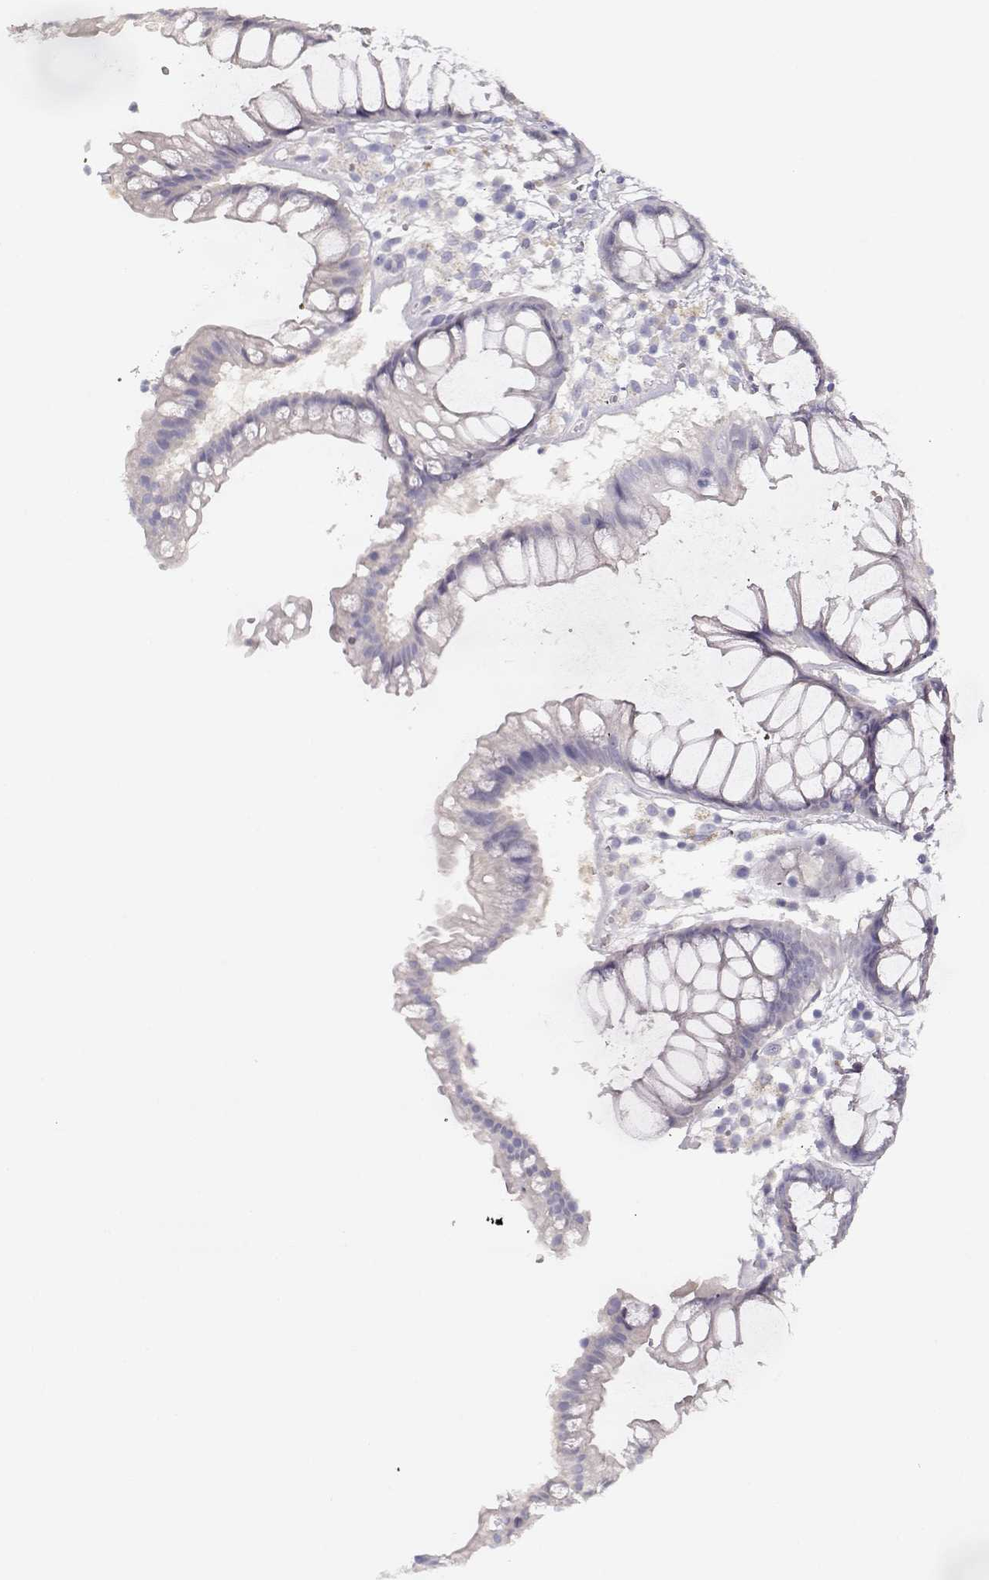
{"staining": {"intensity": "negative", "quantity": "none", "location": "none"}, "tissue": "colon", "cell_type": "Endothelial cells", "image_type": "normal", "snomed": [{"axis": "morphology", "description": "Normal tissue, NOS"}, {"axis": "morphology", "description": "Adenocarcinoma, NOS"}, {"axis": "topography", "description": "Colon"}], "caption": "Immunohistochemistry micrograph of unremarkable human colon stained for a protein (brown), which reveals no positivity in endothelial cells.", "gene": "GLIPR1L2", "patient": {"sex": "male", "age": 65}}